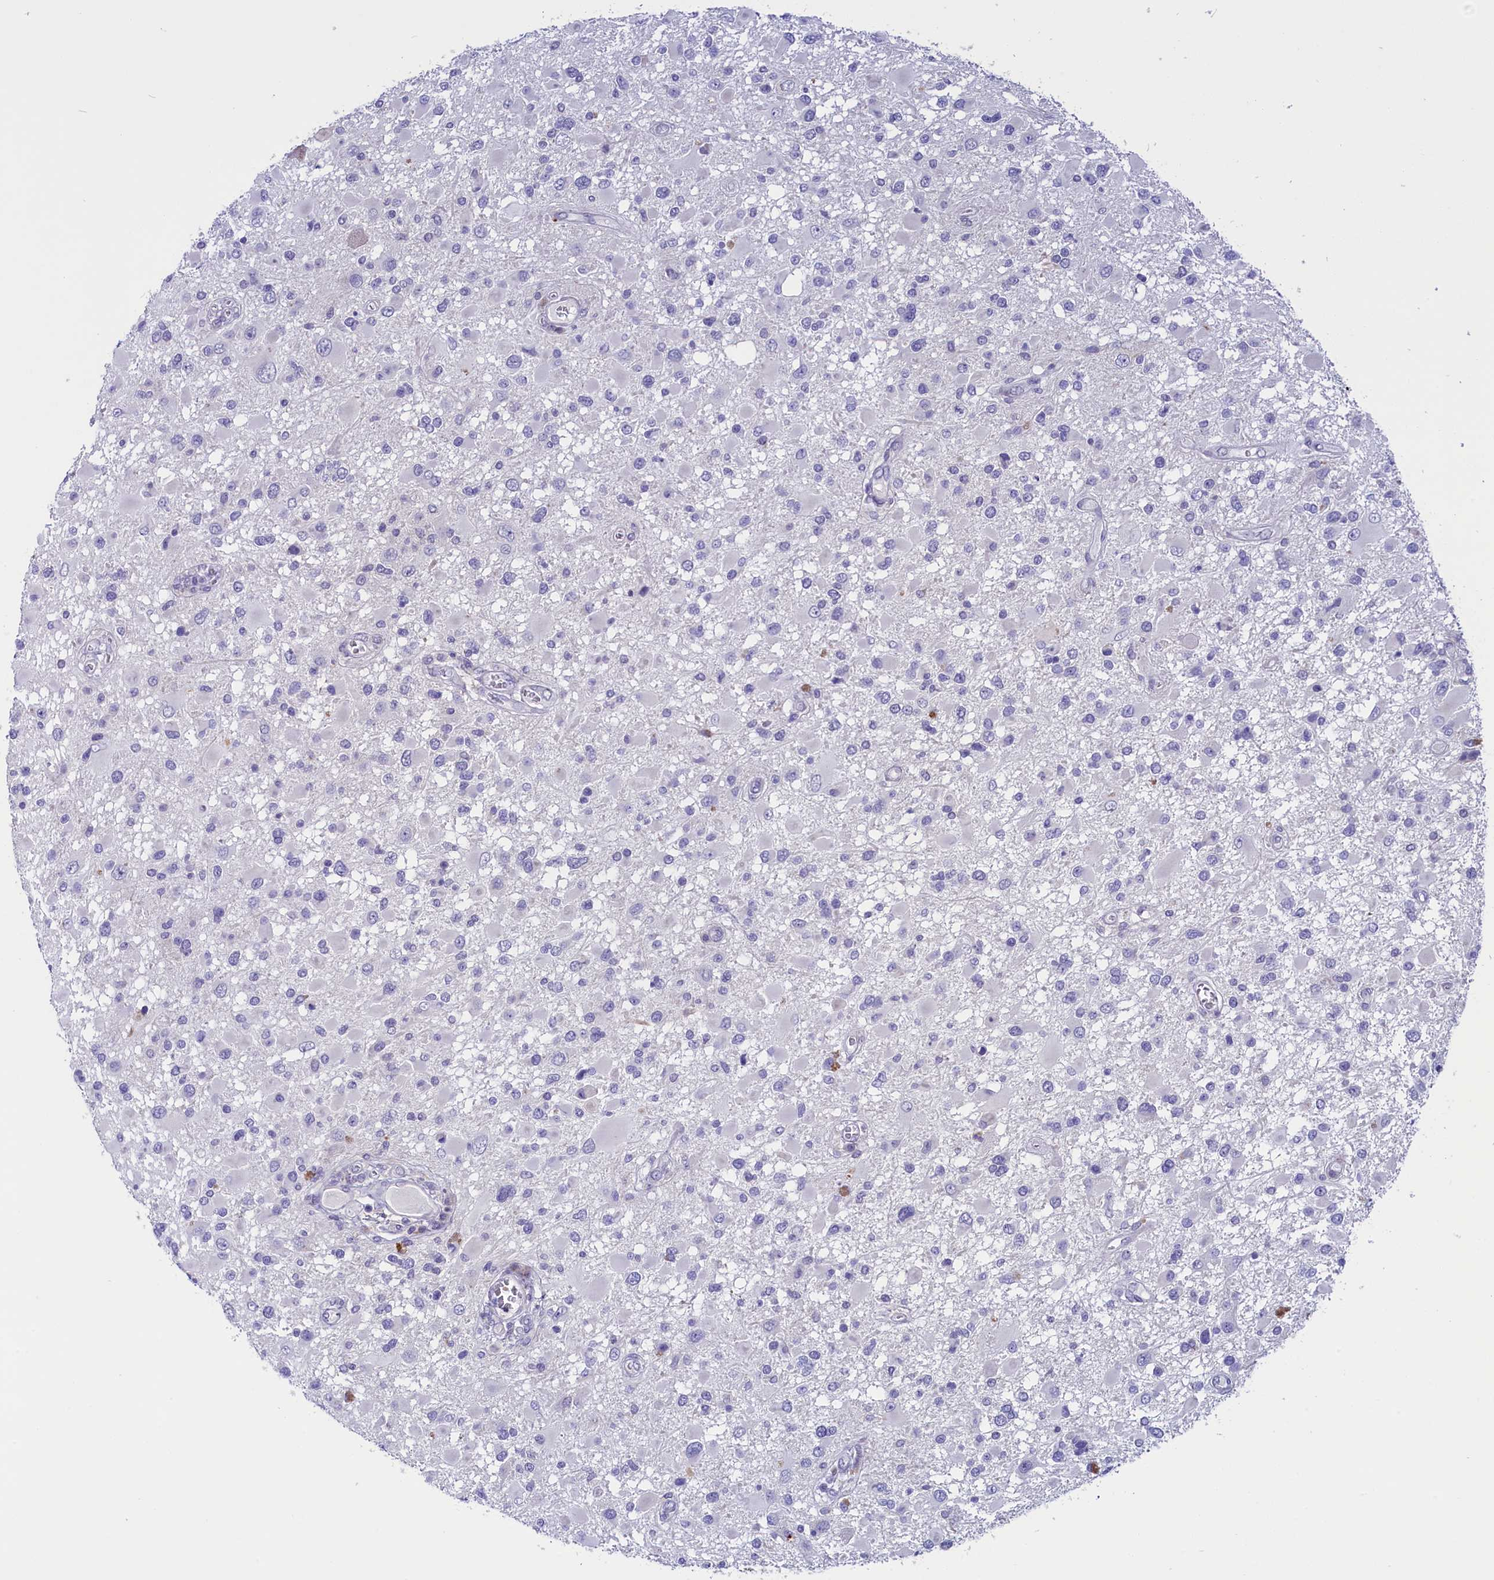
{"staining": {"intensity": "negative", "quantity": "none", "location": "none"}, "tissue": "glioma", "cell_type": "Tumor cells", "image_type": "cancer", "snomed": [{"axis": "morphology", "description": "Glioma, malignant, High grade"}, {"axis": "topography", "description": "Brain"}], "caption": "Tumor cells are negative for protein expression in human malignant glioma (high-grade).", "gene": "SCD5", "patient": {"sex": "male", "age": 53}}